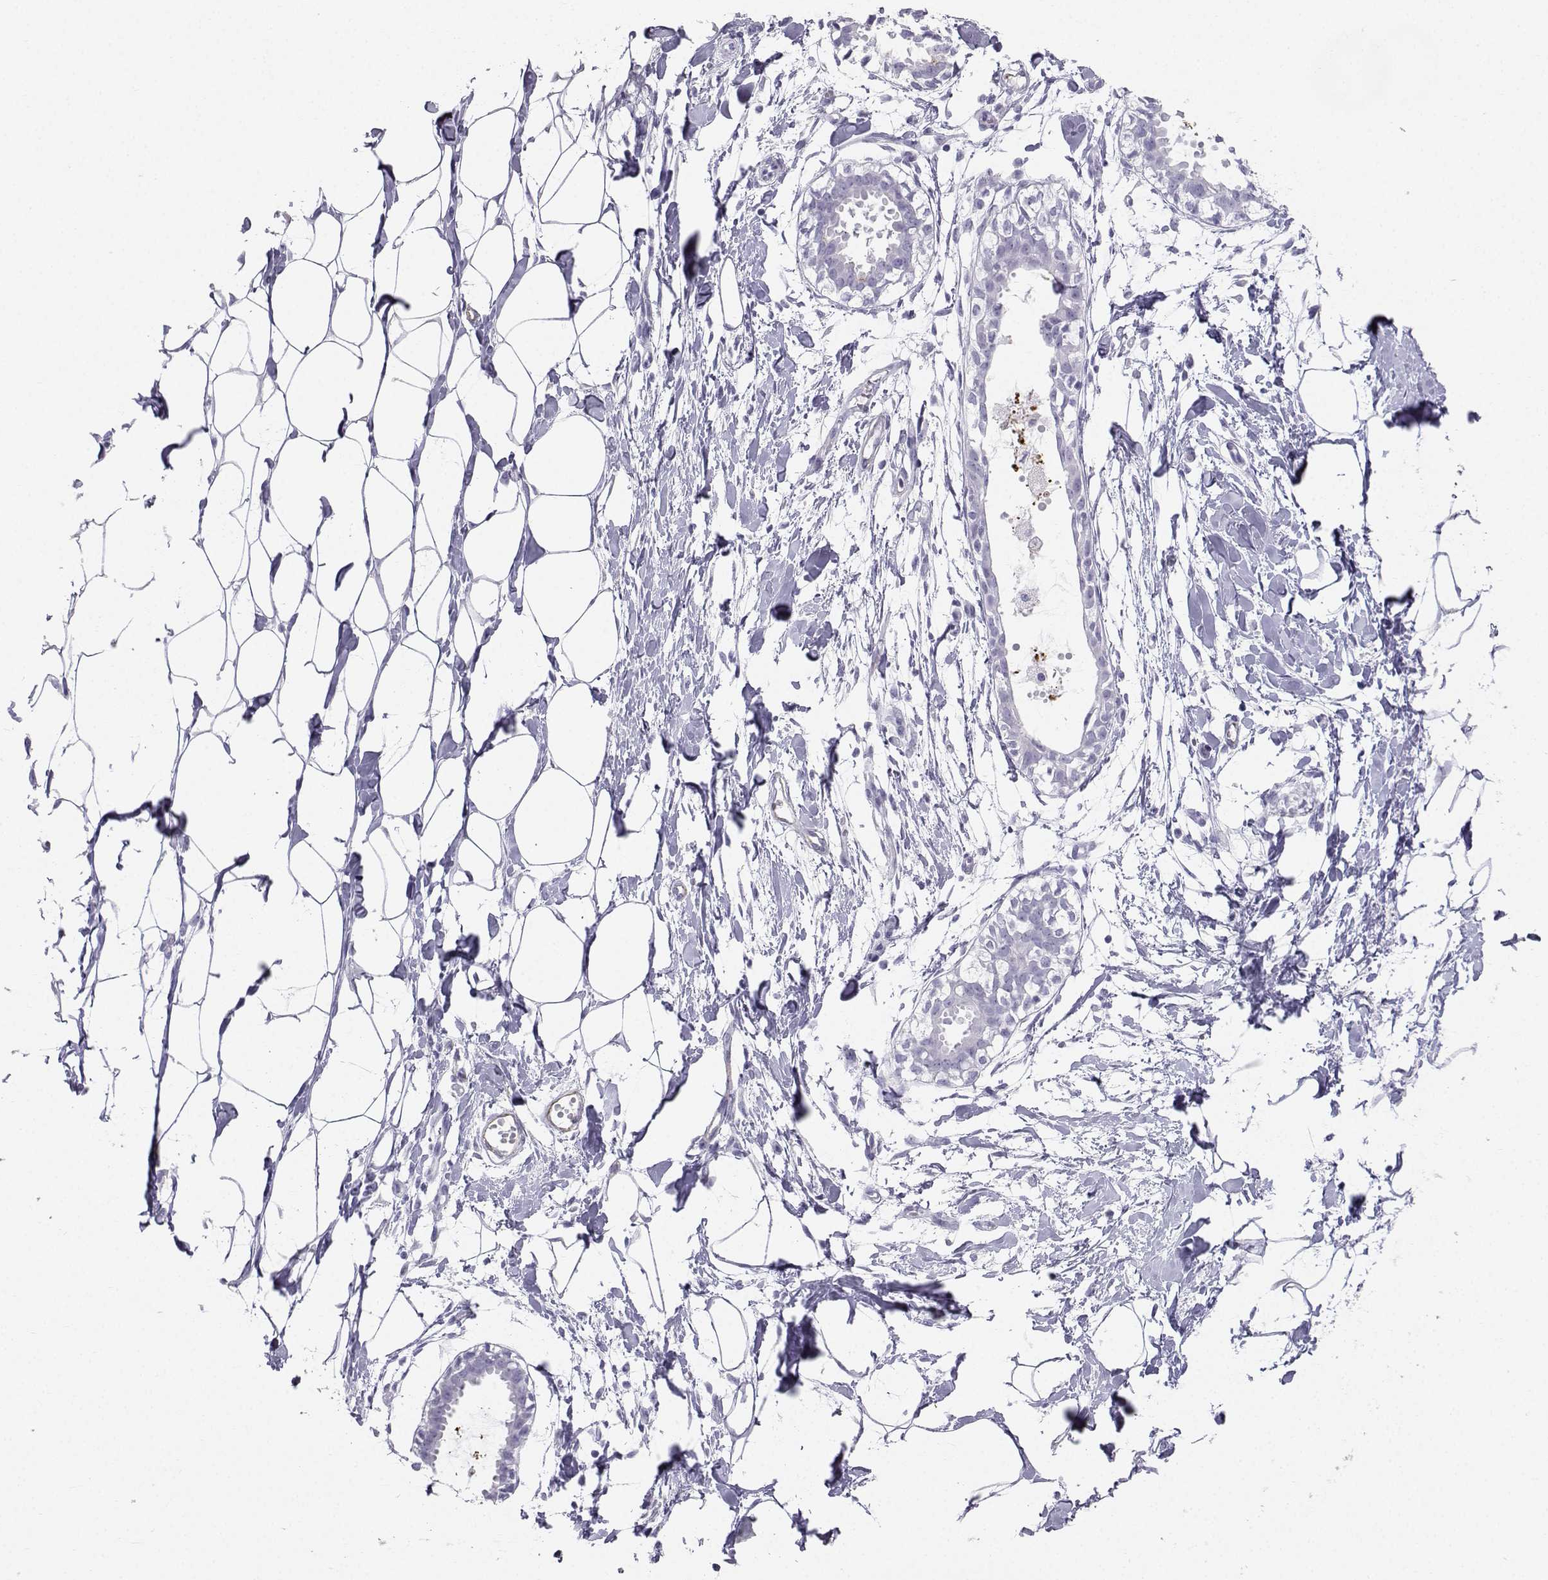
{"staining": {"intensity": "negative", "quantity": "none", "location": "none"}, "tissue": "breast", "cell_type": "Adipocytes", "image_type": "normal", "snomed": [{"axis": "morphology", "description": "Normal tissue, NOS"}, {"axis": "topography", "description": "Breast"}], "caption": "A micrograph of breast stained for a protein demonstrates no brown staining in adipocytes. Brightfield microscopy of immunohistochemistry (IHC) stained with DAB (3,3'-diaminobenzidine) (brown) and hematoxylin (blue), captured at high magnification.", "gene": "IQCD", "patient": {"sex": "female", "age": 49}}